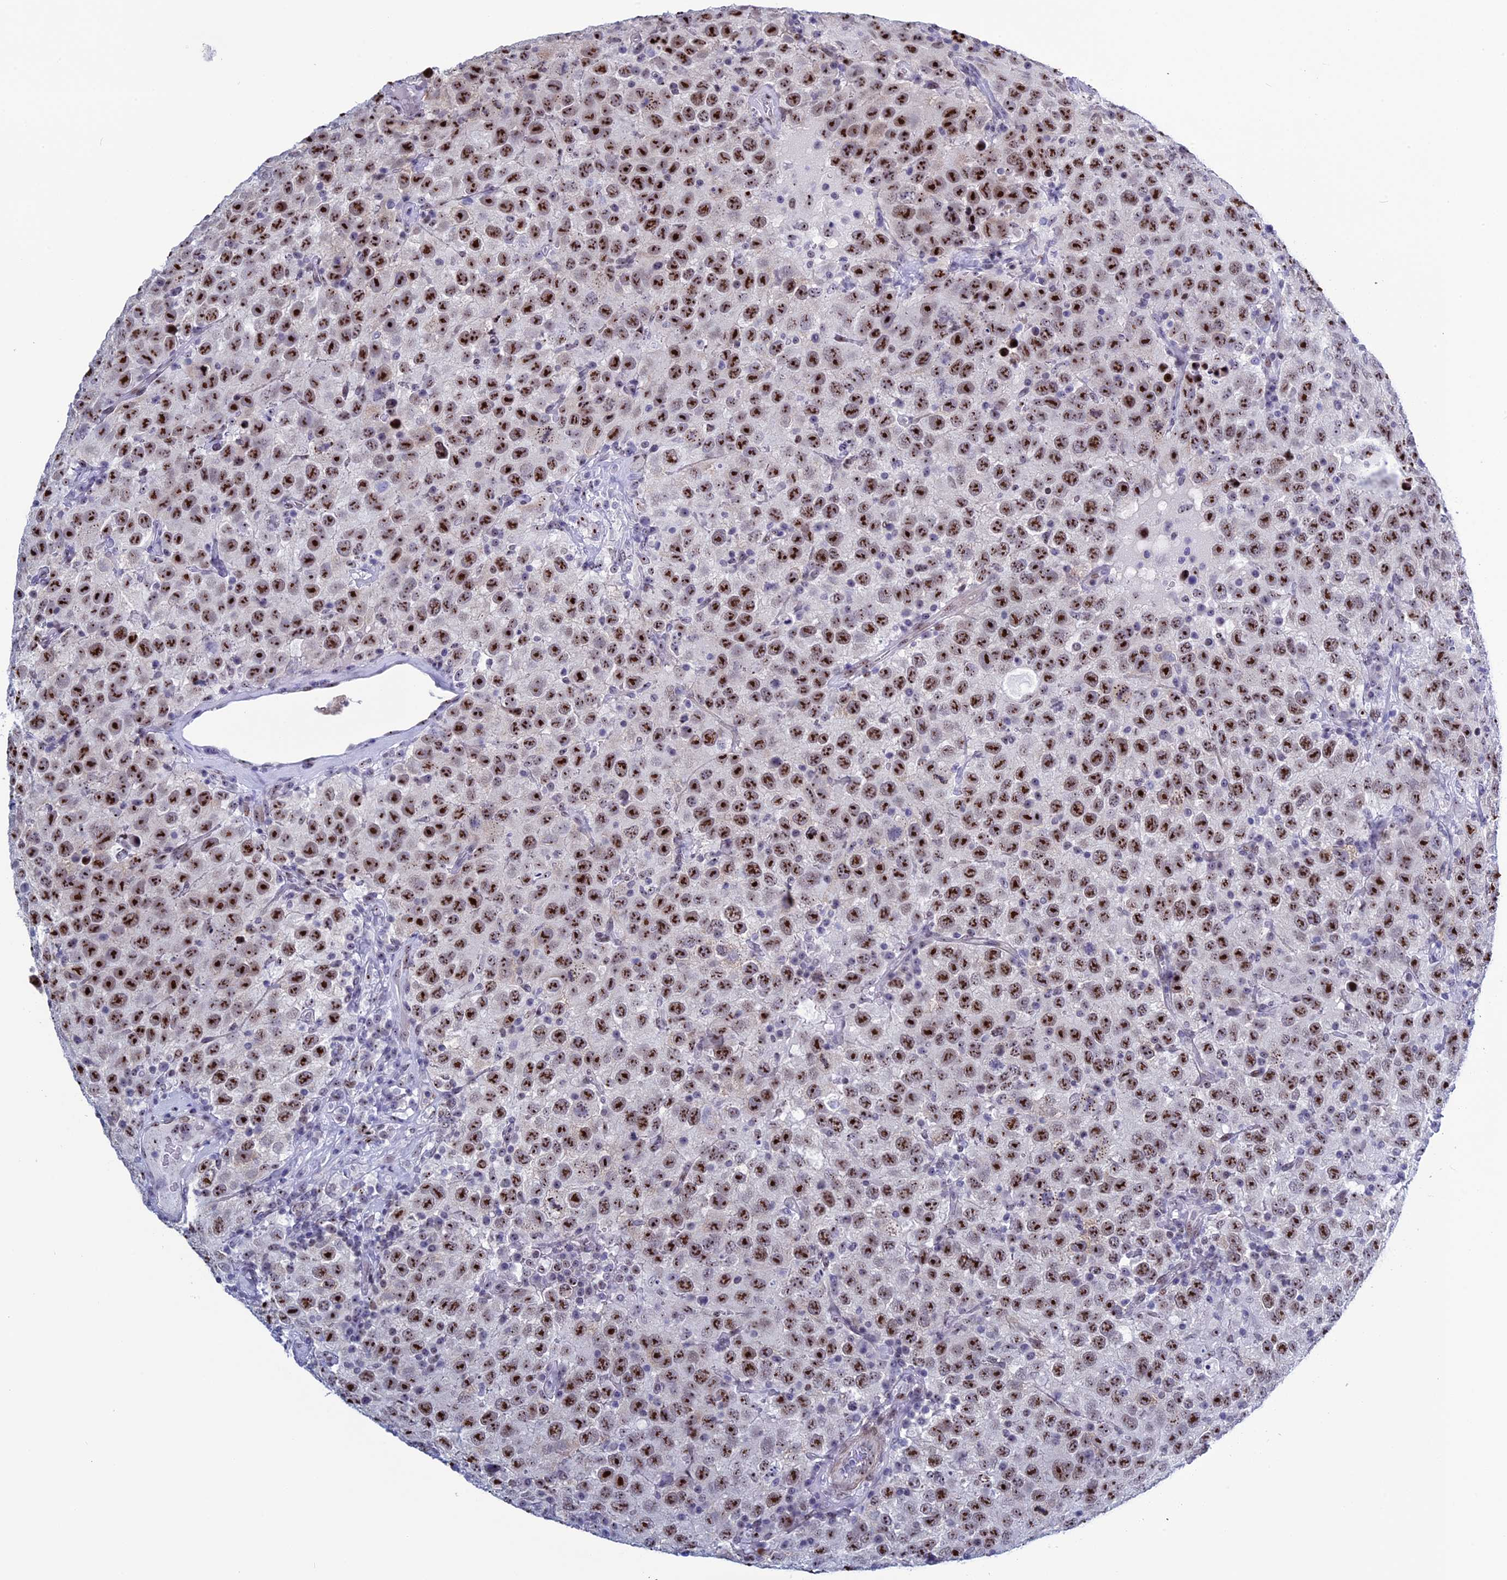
{"staining": {"intensity": "strong", "quantity": ">75%", "location": "nuclear"}, "tissue": "testis cancer", "cell_type": "Tumor cells", "image_type": "cancer", "snomed": [{"axis": "morphology", "description": "Seminoma, NOS"}, {"axis": "topography", "description": "Testis"}], "caption": "Human testis cancer (seminoma) stained for a protein (brown) reveals strong nuclear positive expression in approximately >75% of tumor cells.", "gene": "CCDC86", "patient": {"sex": "male", "age": 41}}